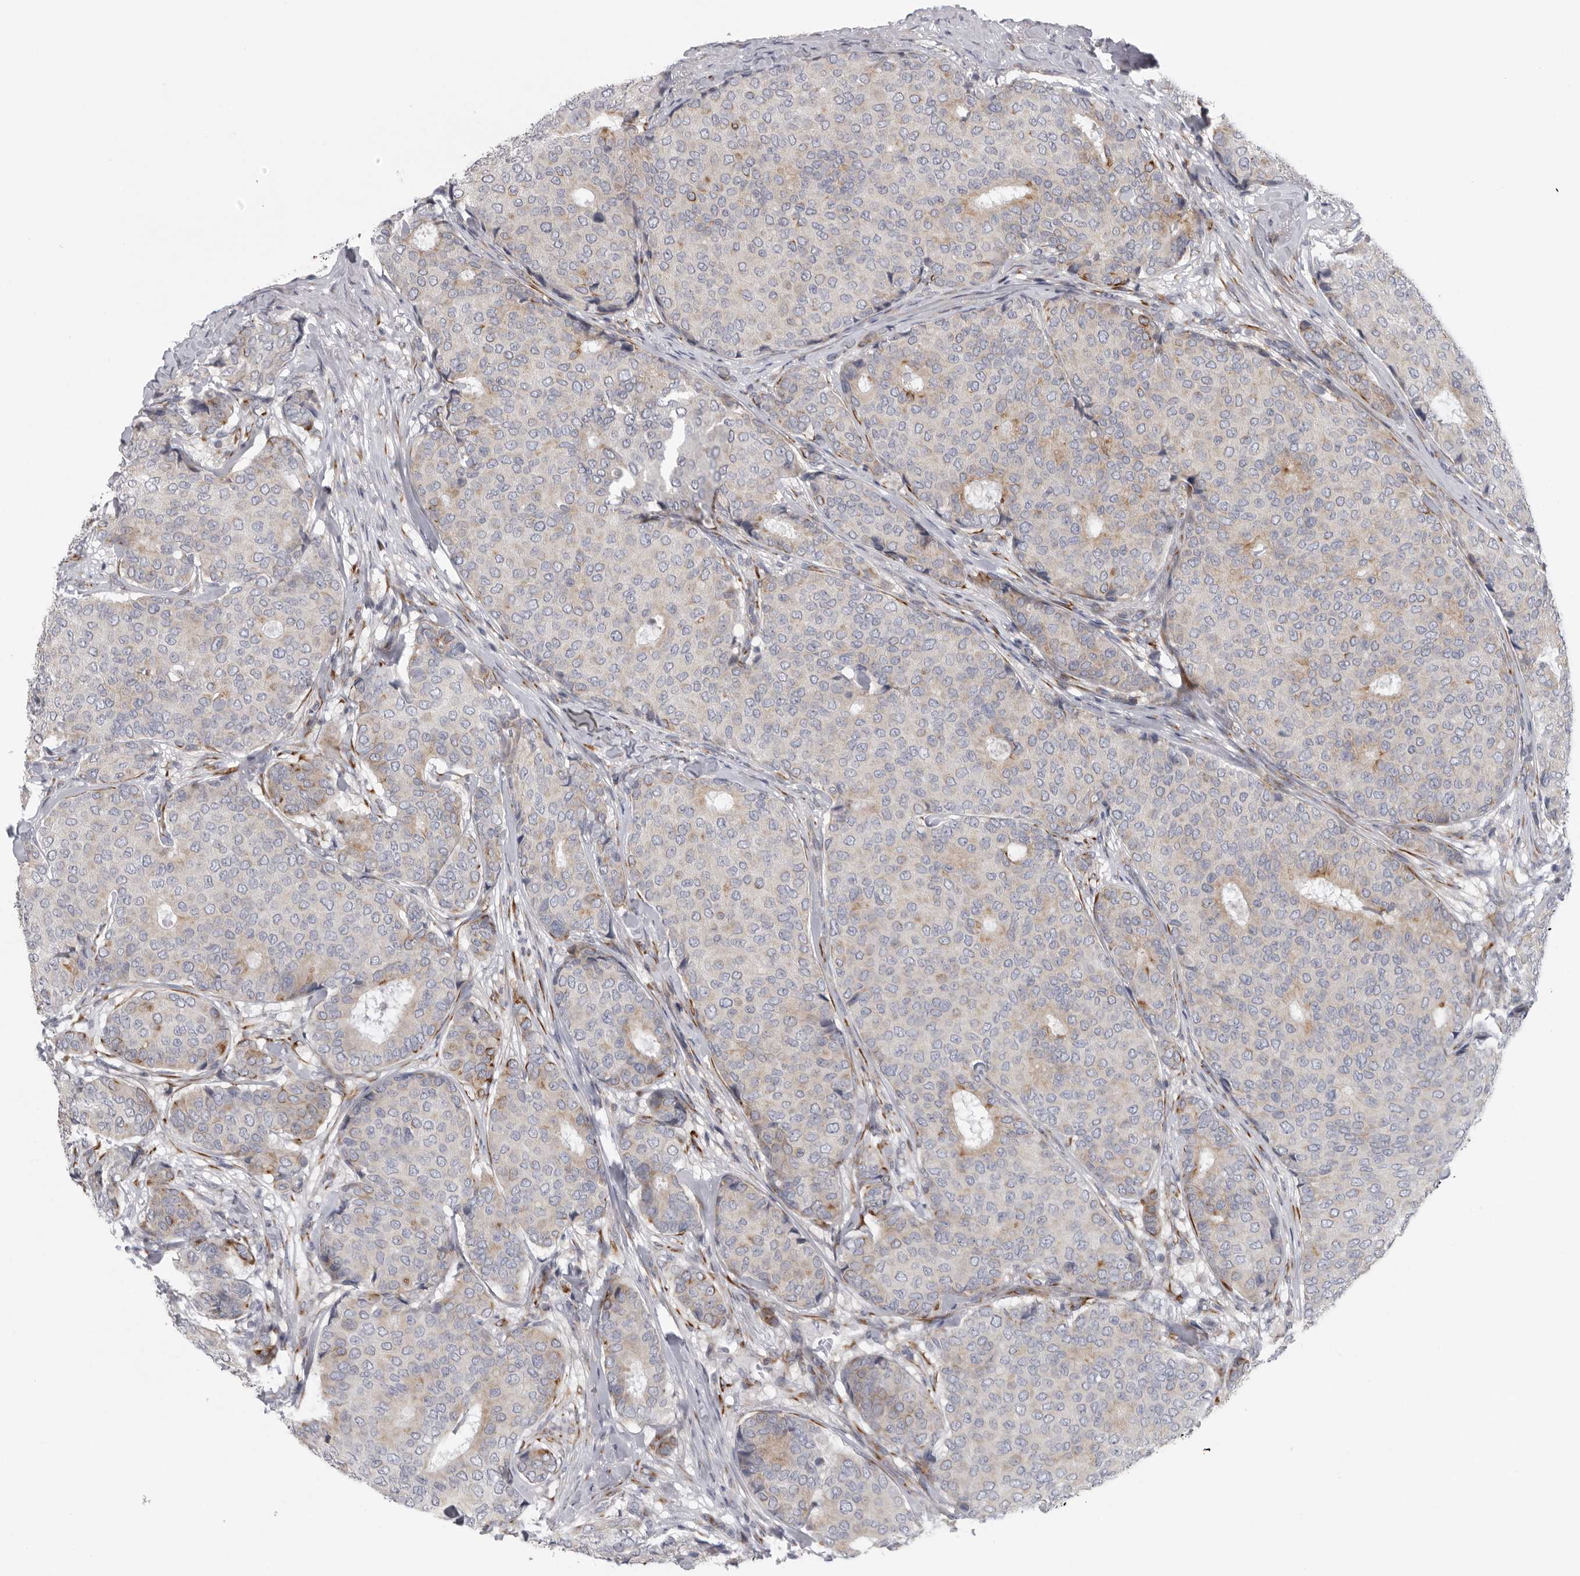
{"staining": {"intensity": "moderate", "quantity": "<25%", "location": "cytoplasmic/membranous"}, "tissue": "breast cancer", "cell_type": "Tumor cells", "image_type": "cancer", "snomed": [{"axis": "morphology", "description": "Duct carcinoma"}, {"axis": "topography", "description": "Breast"}], "caption": "The image demonstrates a brown stain indicating the presence of a protein in the cytoplasmic/membranous of tumor cells in breast cancer (intraductal carcinoma).", "gene": "USP24", "patient": {"sex": "female", "age": 75}}